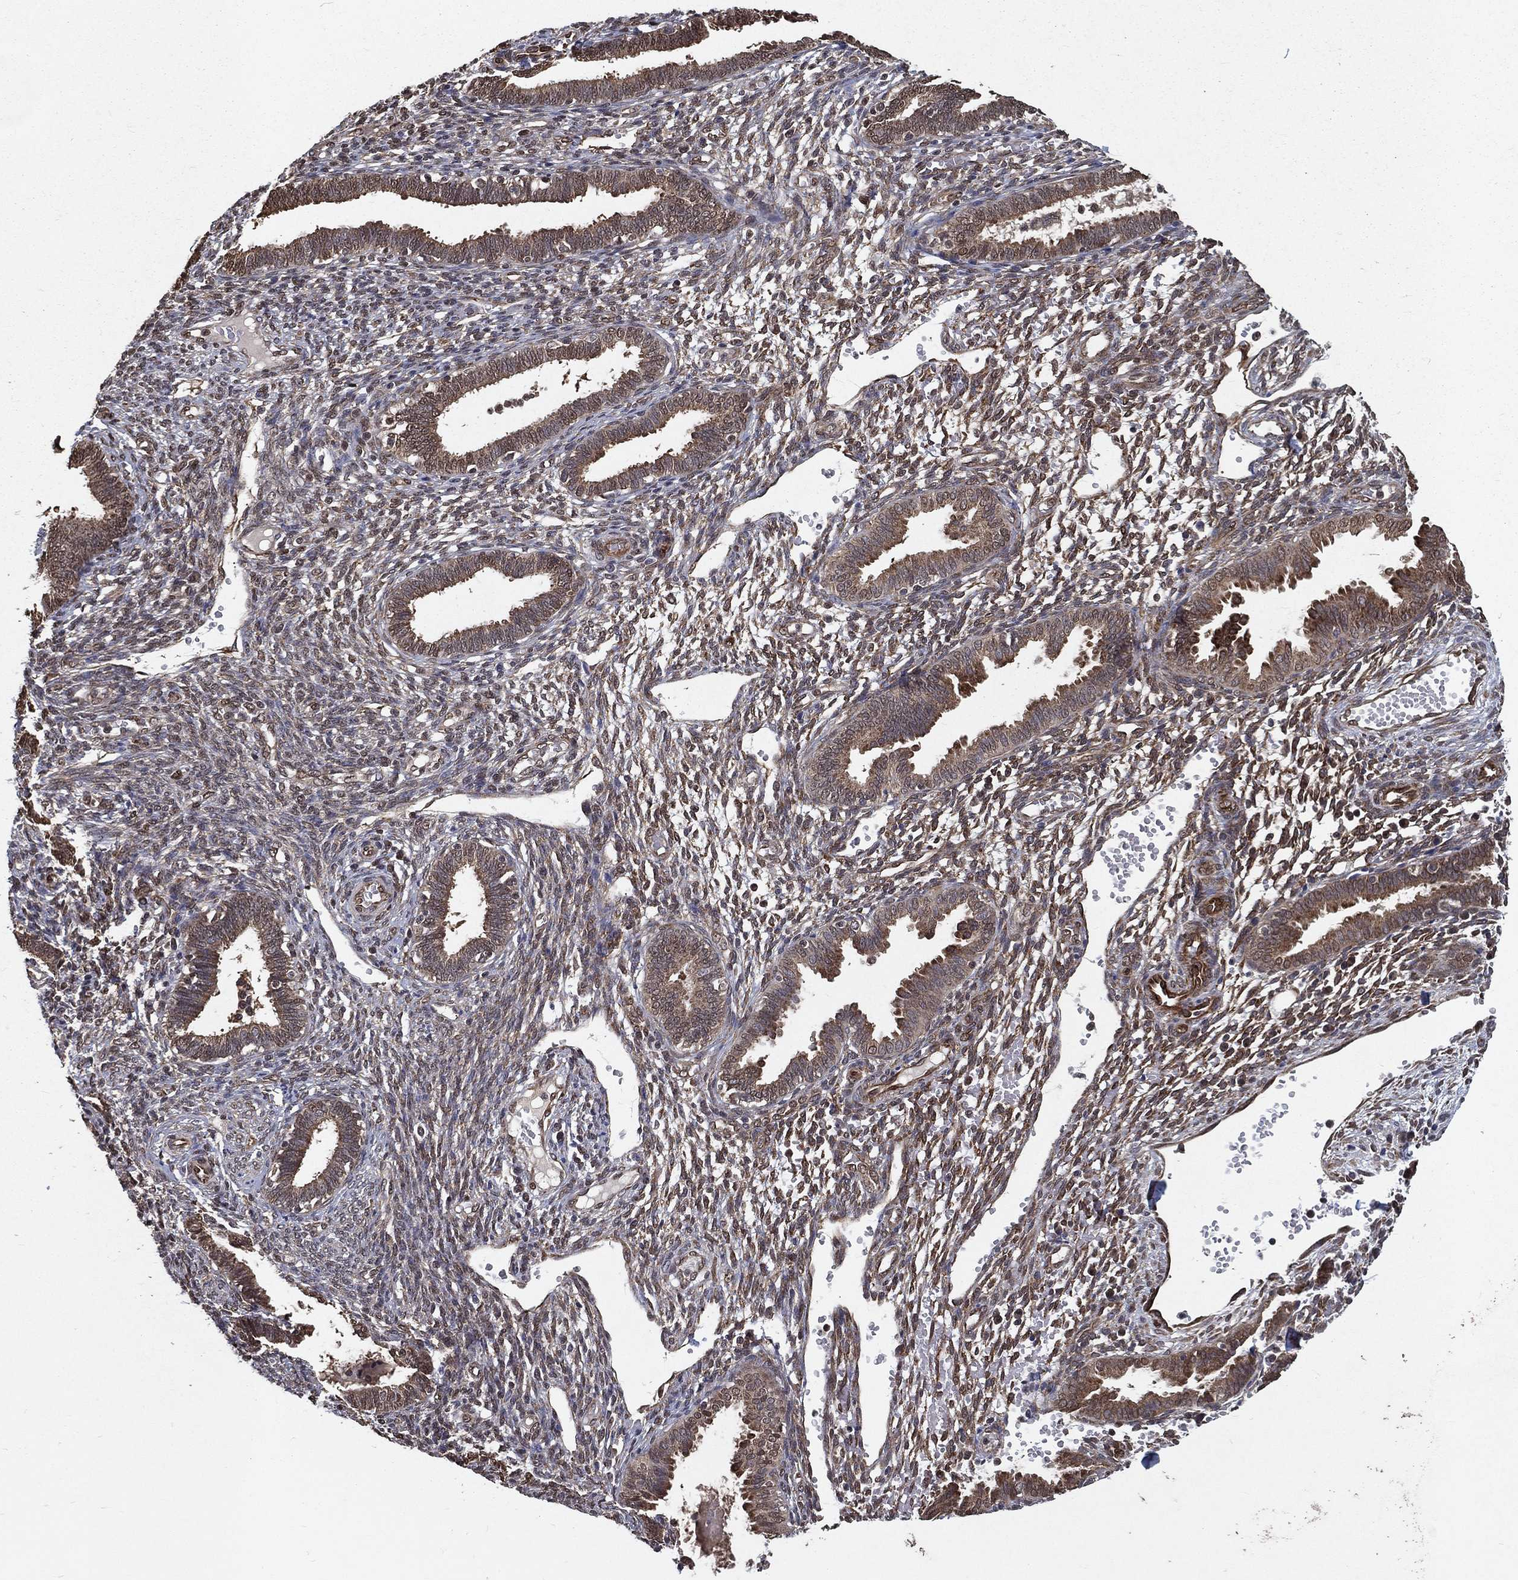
{"staining": {"intensity": "weak", "quantity": "<25%", "location": "cytoplasmic/membranous"}, "tissue": "endometrium", "cell_type": "Cells in endometrial stroma", "image_type": "normal", "snomed": [{"axis": "morphology", "description": "Normal tissue, NOS"}, {"axis": "topography", "description": "Endometrium"}], "caption": "An image of endometrium stained for a protein shows no brown staining in cells in endometrial stroma.", "gene": "CERS2", "patient": {"sex": "female", "age": 42}}